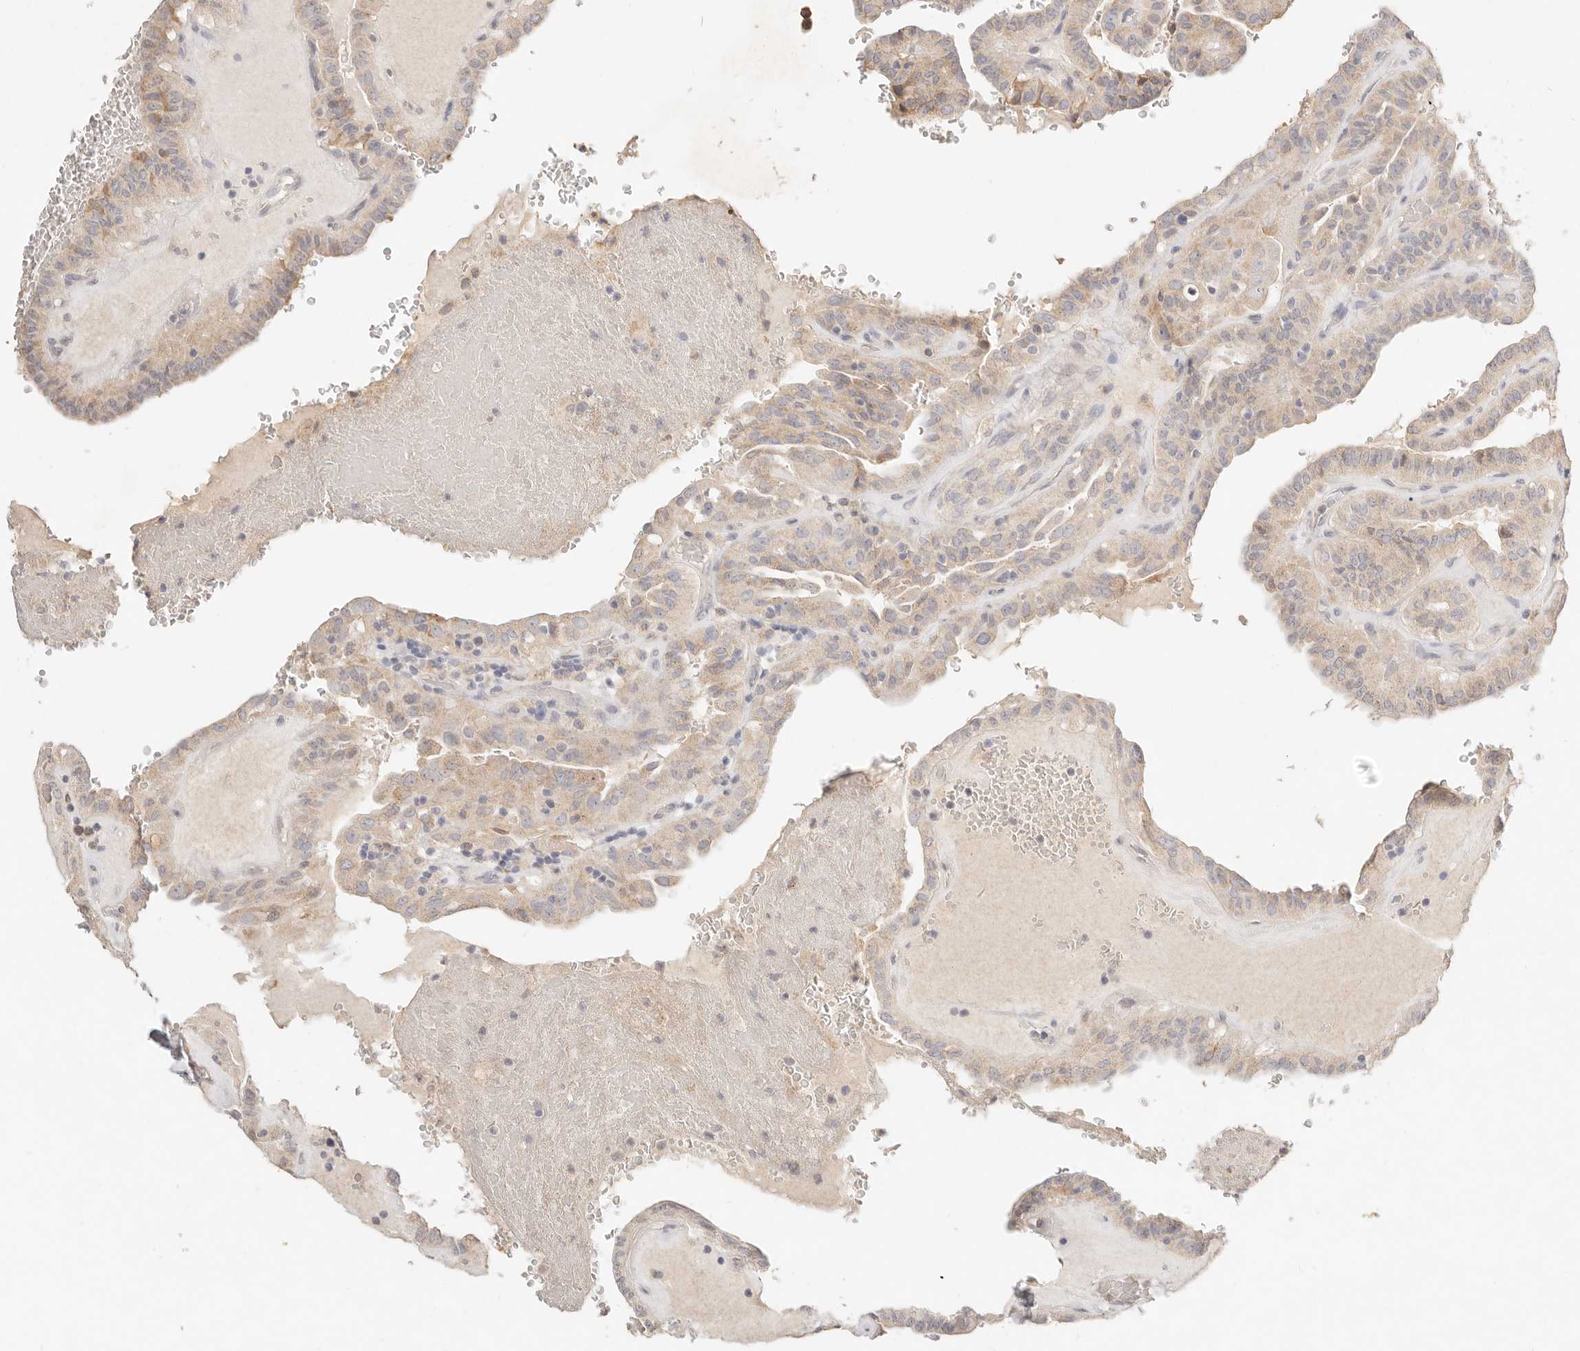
{"staining": {"intensity": "weak", "quantity": "<25%", "location": "cytoplasmic/membranous"}, "tissue": "thyroid cancer", "cell_type": "Tumor cells", "image_type": "cancer", "snomed": [{"axis": "morphology", "description": "Papillary adenocarcinoma, NOS"}, {"axis": "topography", "description": "Thyroid gland"}], "caption": "Papillary adenocarcinoma (thyroid) stained for a protein using immunohistochemistry reveals no positivity tumor cells.", "gene": "ACOX1", "patient": {"sex": "male", "age": 77}}